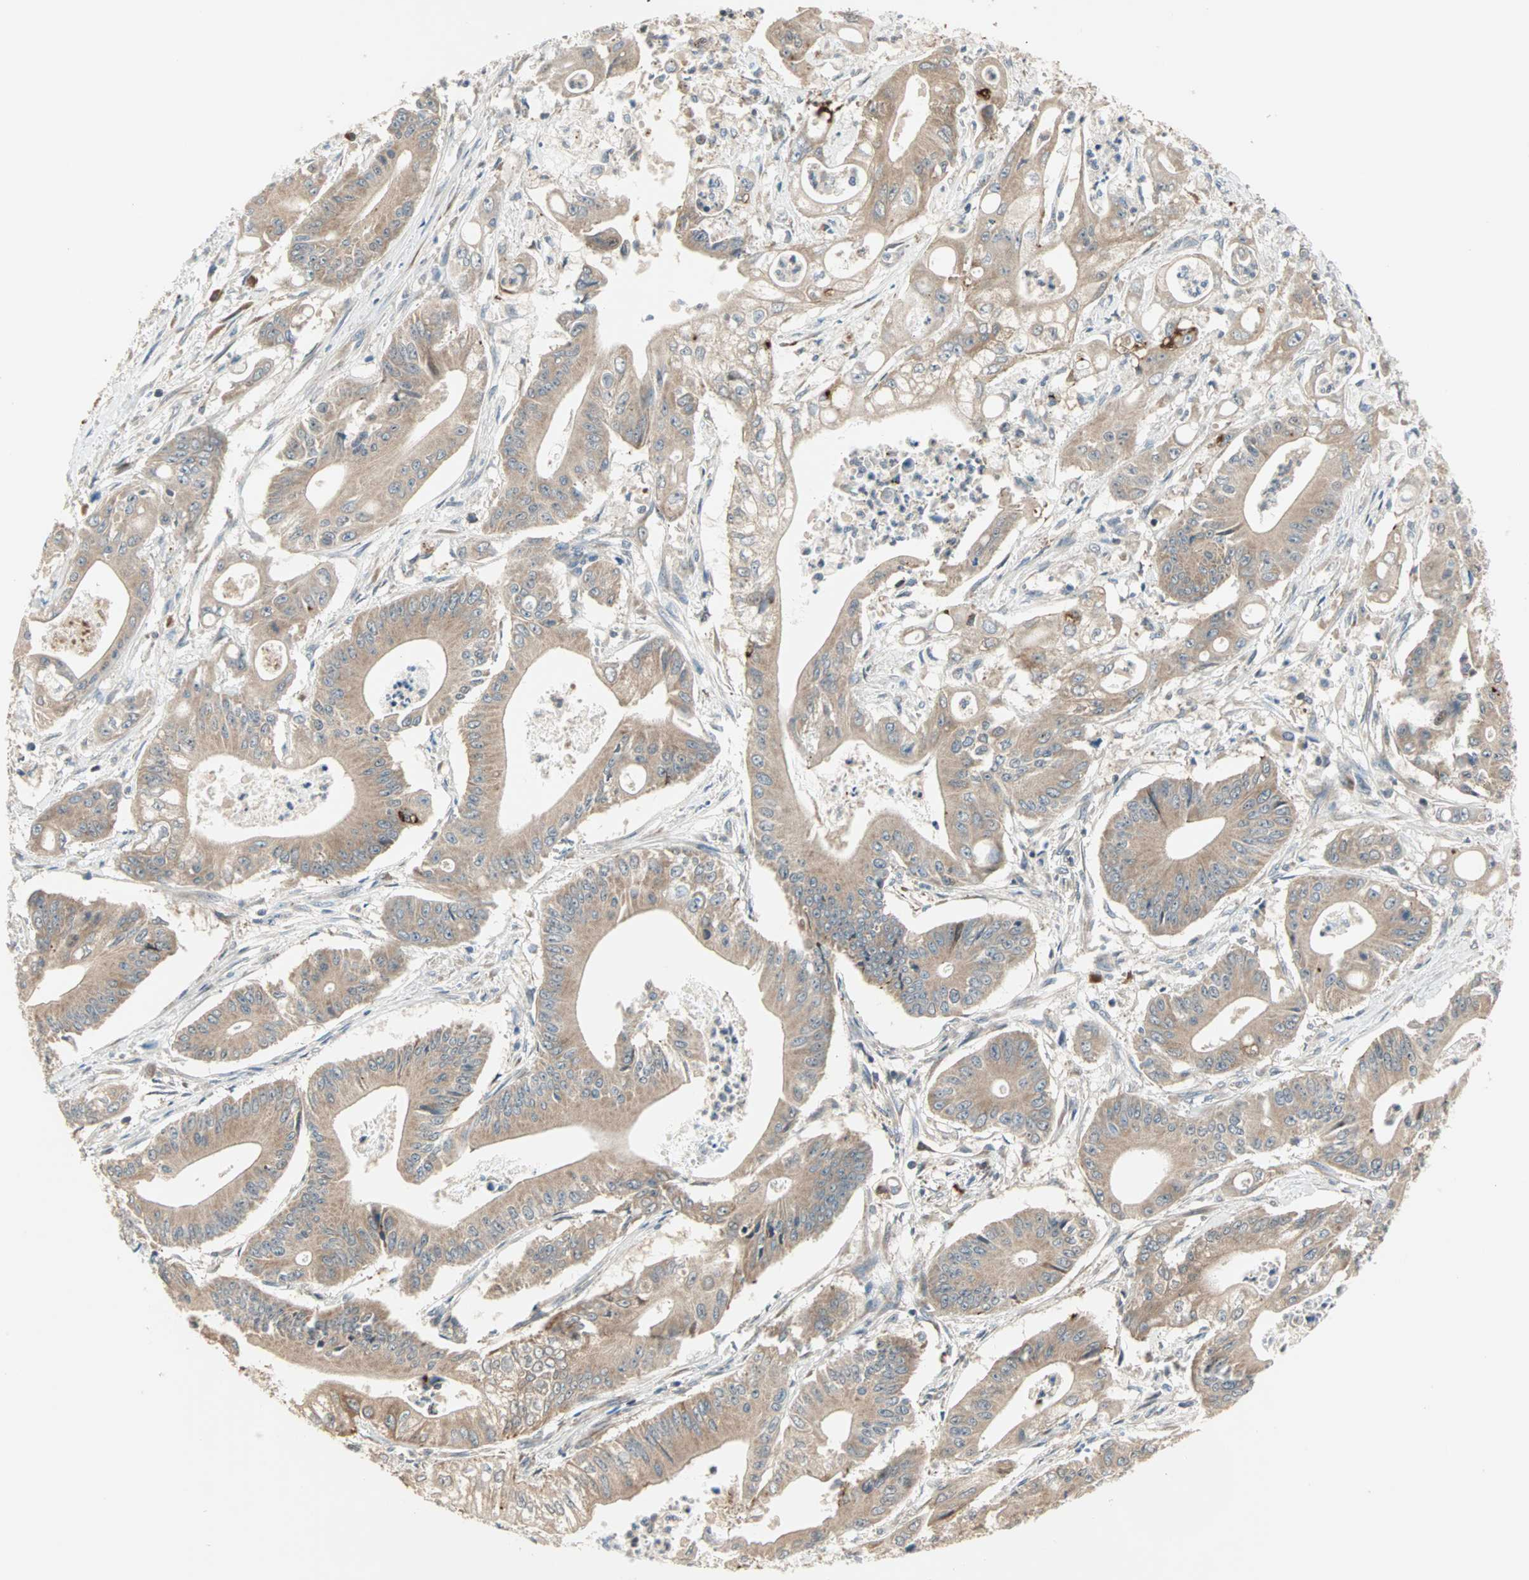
{"staining": {"intensity": "weak", "quantity": ">75%", "location": "cytoplasmic/membranous"}, "tissue": "pancreatic cancer", "cell_type": "Tumor cells", "image_type": "cancer", "snomed": [{"axis": "morphology", "description": "Normal tissue, NOS"}, {"axis": "topography", "description": "Lymph node"}], "caption": "Immunohistochemical staining of pancreatic cancer shows low levels of weak cytoplasmic/membranous protein positivity in about >75% of tumor cells. (DAB (3,3'-diaminobenzidine) = brown stain, brightfield microscopy at high magnification).", "gene": "SAR1A", "patient": {"sex": "male", "age": 62}}